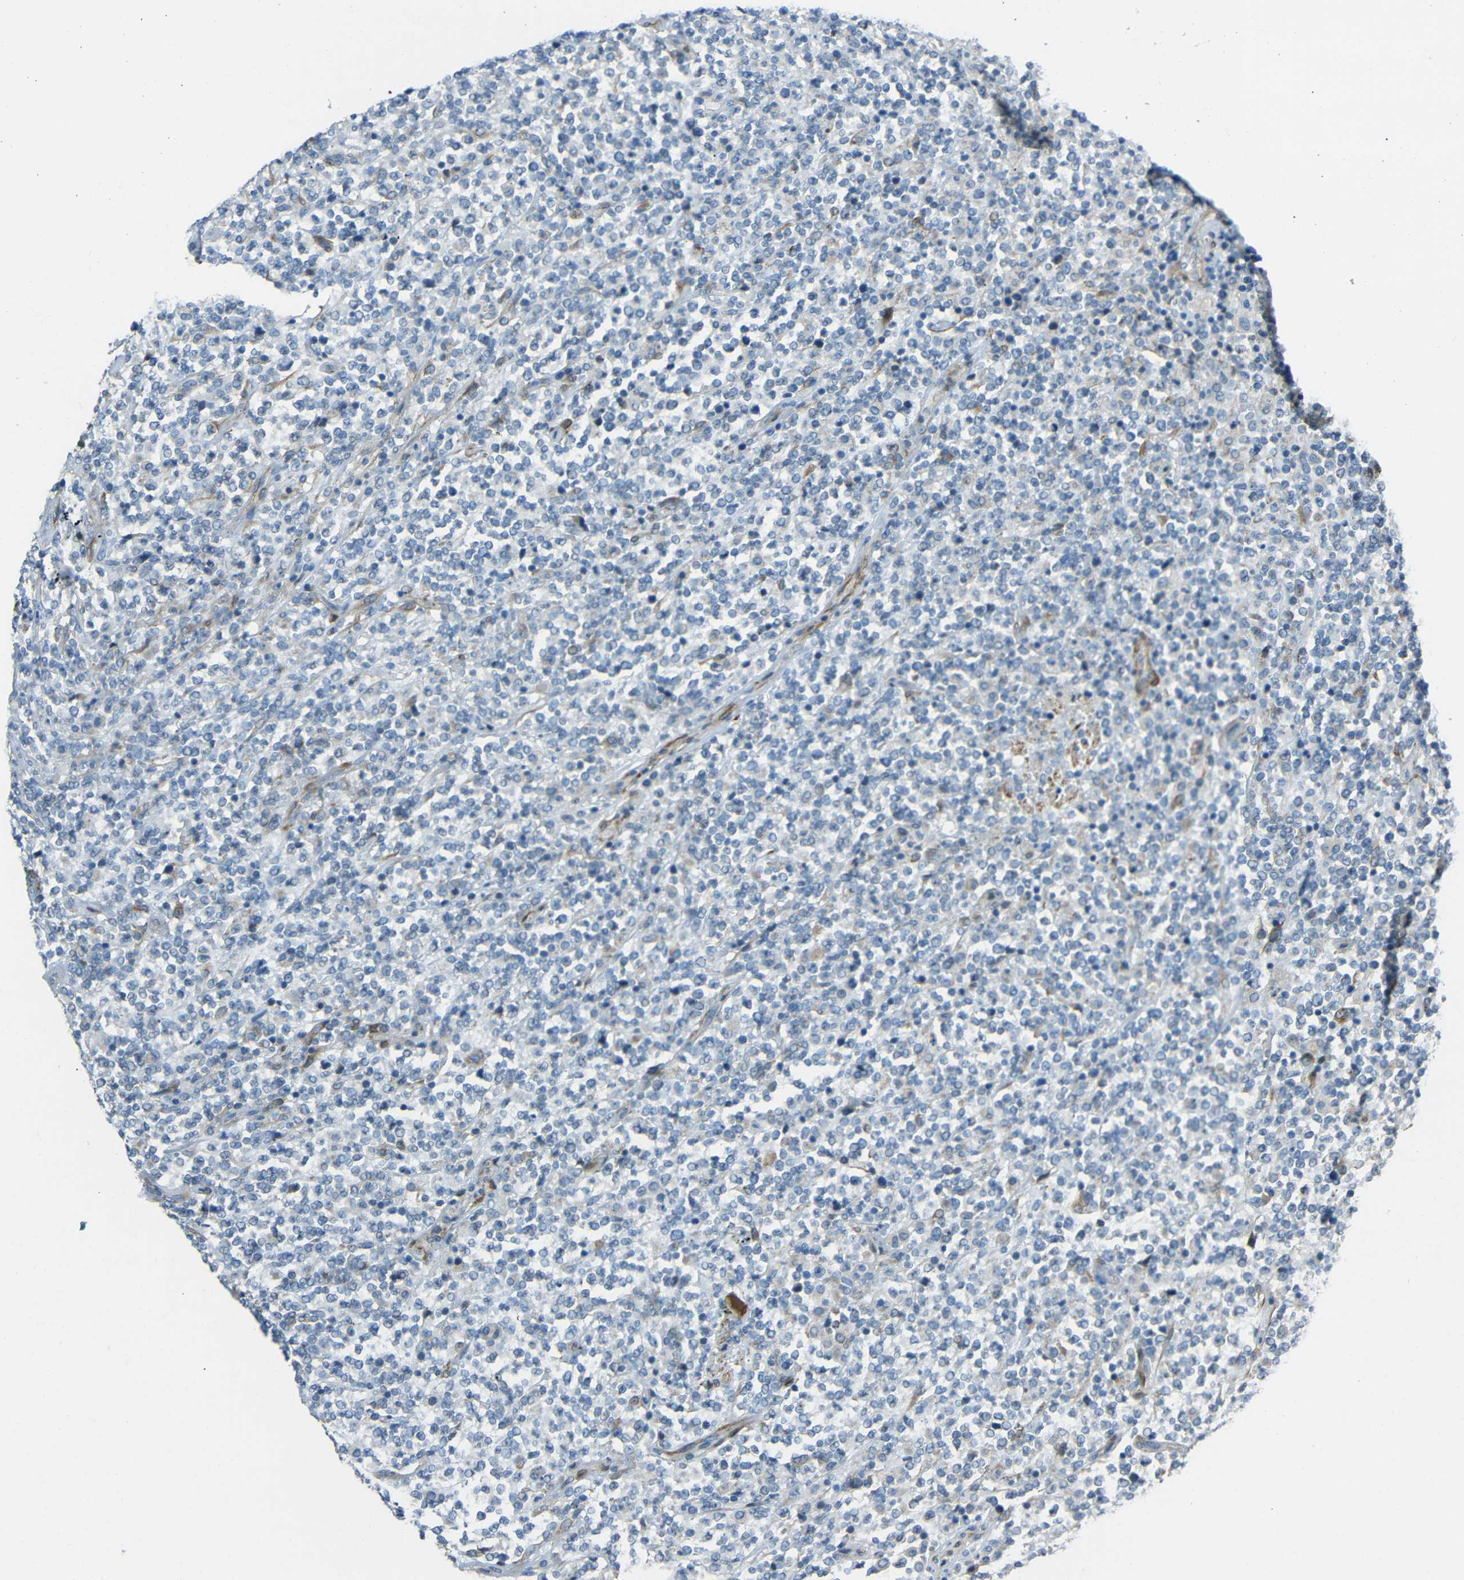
{"staining": {"intensity": "negative", "quantity": "none", "location": "none"}, "tissue": "lymphoma", "cell_type": "Tumor cells", "image_type": "cancer", "snomed": [{"axis": "morphology", "description": "Malignant lymphoma, non-Hodgkin's type, High grade"}, {"axis": "topography", "description": "Soft tissue"}], "caption": "IHC of human malignant lymphoma, non-Hodgkin's type (high-grade) reveals no expression in tumor cells. Brightfield microscopy of immunohistochemistry stained with DAB (3,3'-diaminobenzidine) (brown) and hematoxylin (blue), captured at high magnification.", "gene": "DCLK1", "patient": {"sex": "male", "age": 18}}